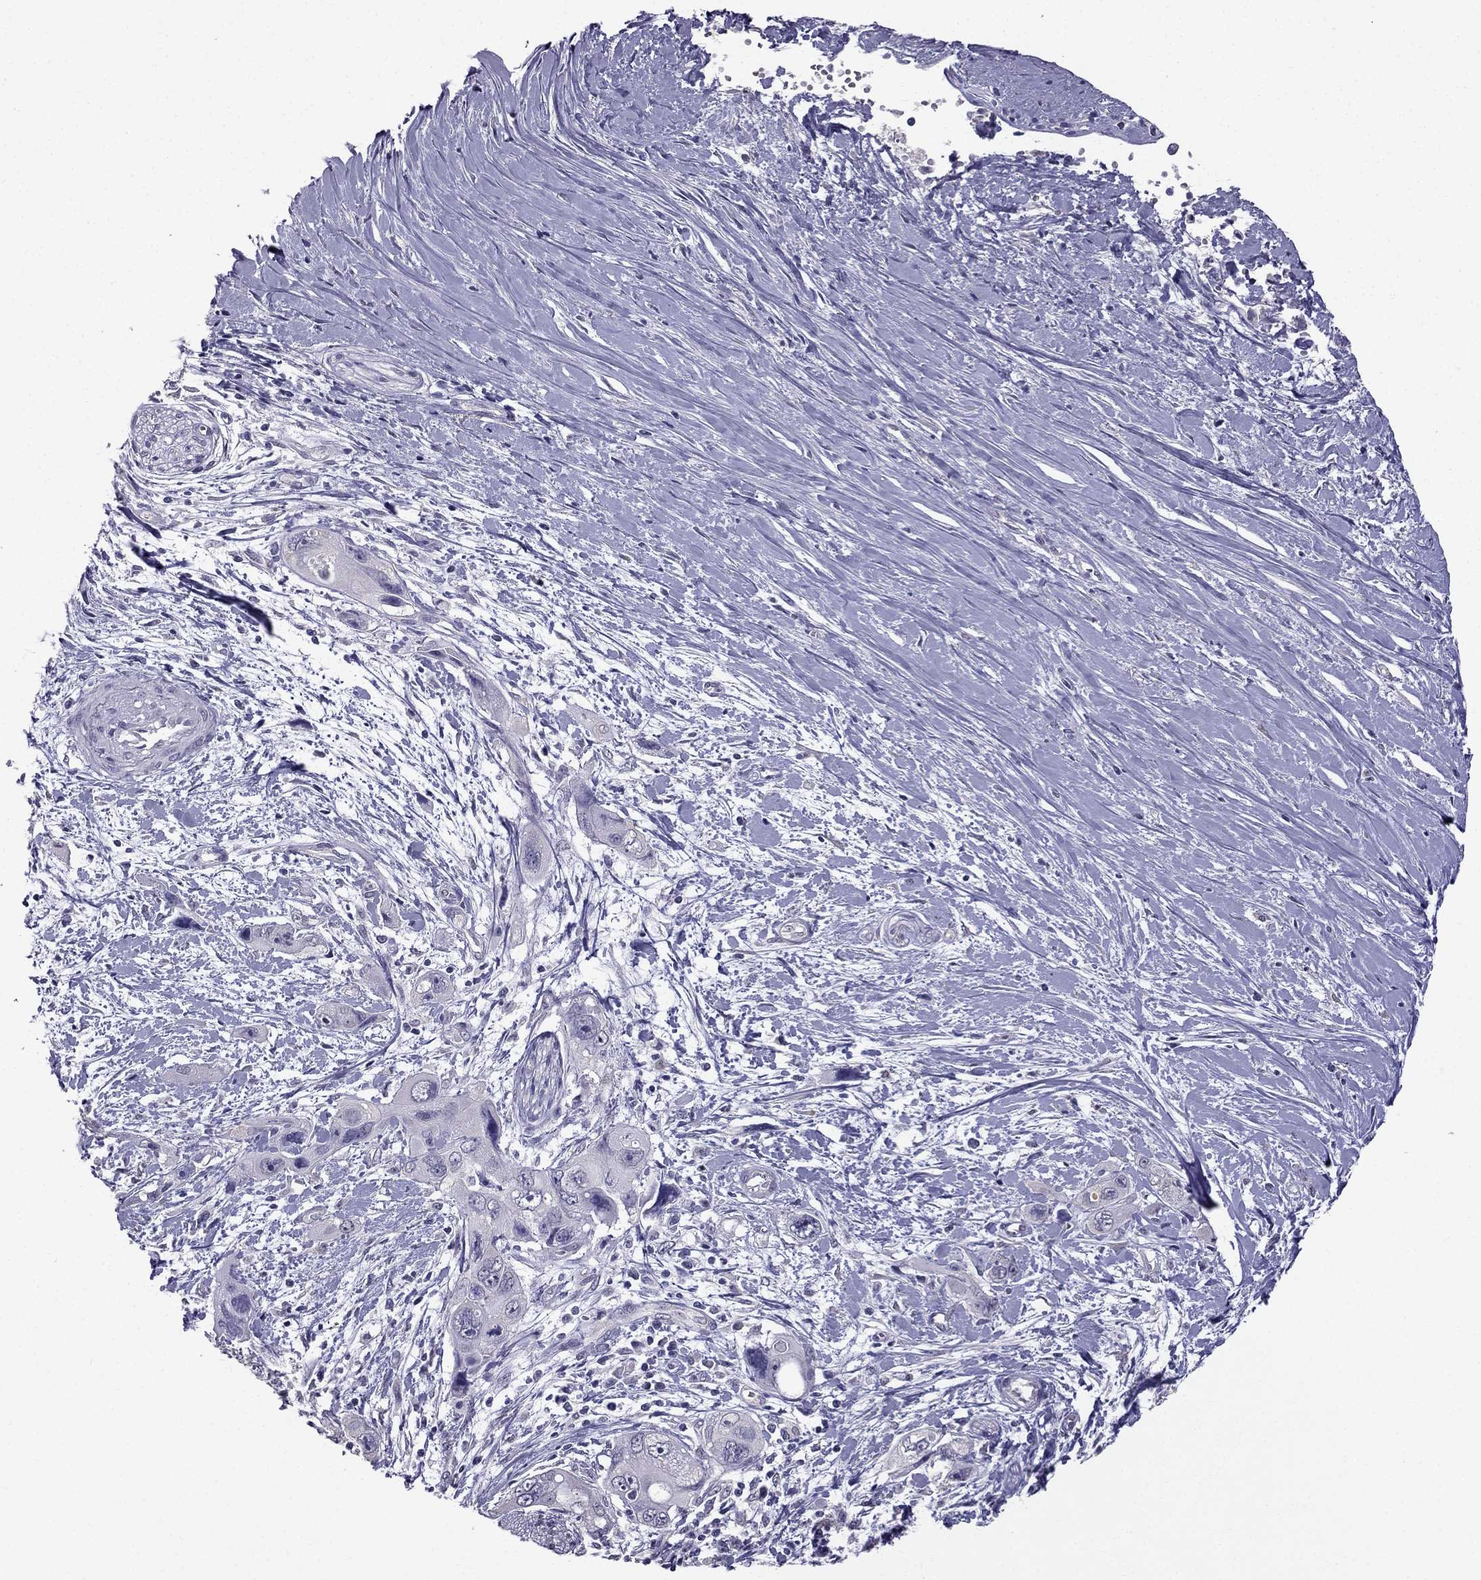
{"staining": {"intensity": "negative", "quantity": "none", "location": "none"}, "tissue": "pancreatic cancer", "cell_type": "Tumor cells", "image_type": "cancer", "snomed": [{"axis": "morphology", "description": "Adenocarcinoma, NOS"}, {"axis": "topography", "description": "Pancreas"}], "caption": "Image shows no significant protein staining in tumor cells of pancreatic cancer.", "gene": "SCG5", "patient": {"sex": "male", "age": 47}}